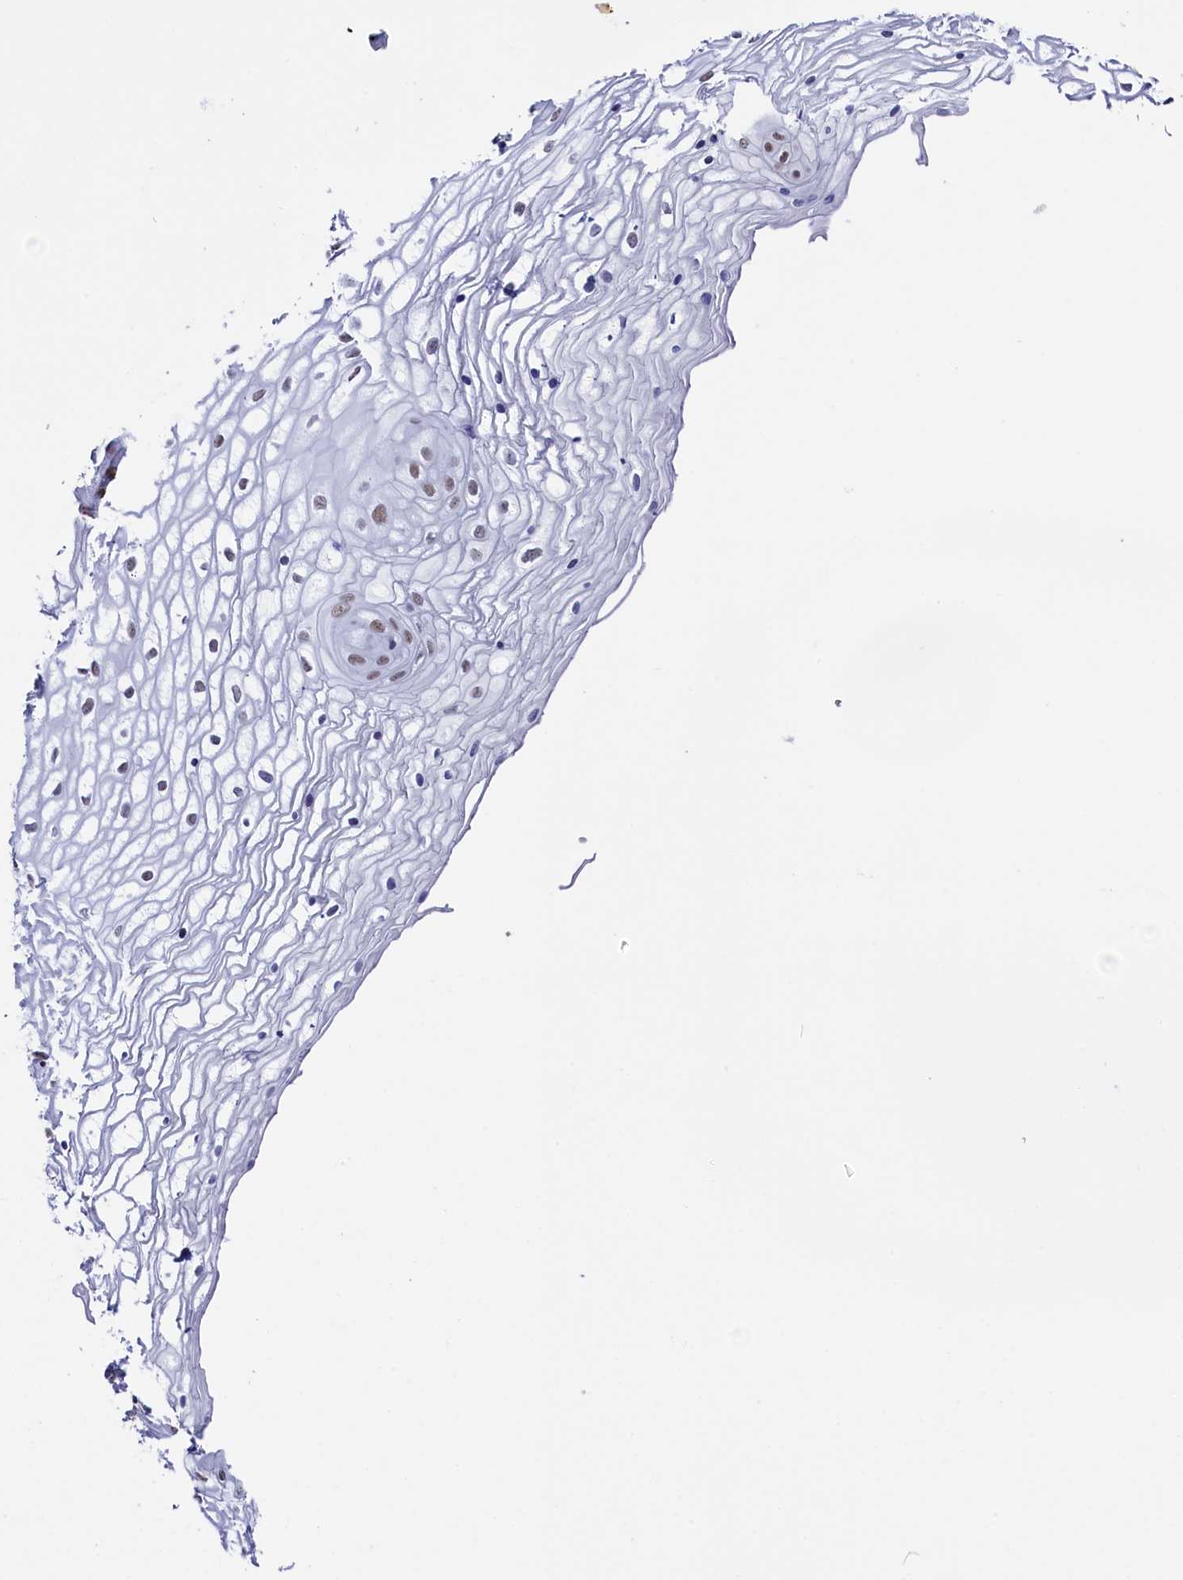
{"staining": {"intensity": "moderate", "quantity": "25%-75%", "location": "nuclear"}, "tissue": "vagina", "cell_type": "Squamous epithelial cells", "image_type": "normal", "snomed": [{"axis": "morphology", "description": "Normal tissue, NOS"}, {"axis": "topography", "description": "Vagina"}], "caption": "About 25%-75% of squamous epithelial cells in normal vagina show moderate nuclear protein expression as visualized by brown immunohistochemical staining.", "gene": "CD2BP2", "patient": {"sex": "female", "age": 34}}